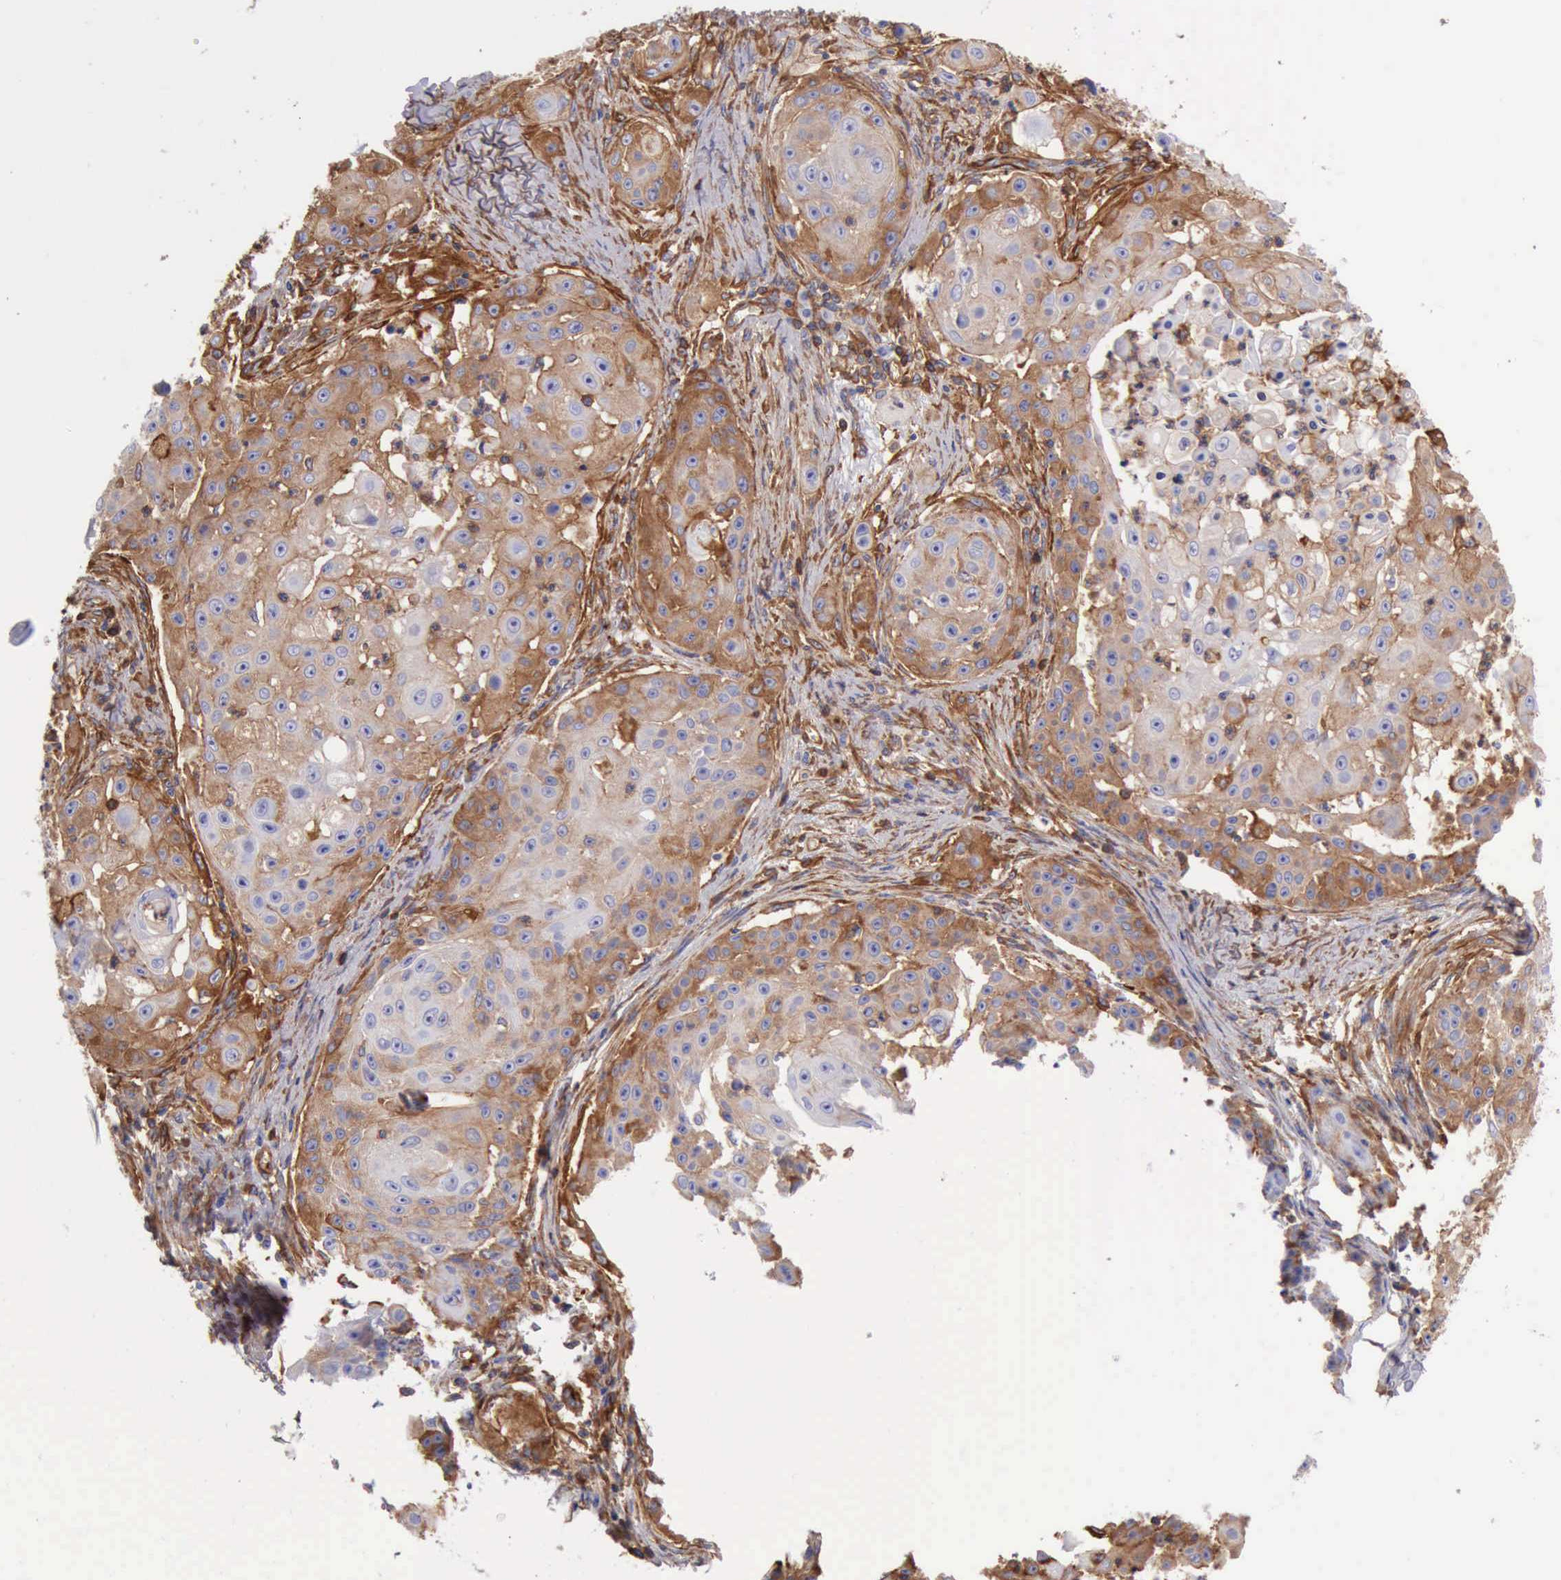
{"staining": {"intensity": "moderate", "quantity": ">75%", "location": "cytoplasmic/membranous"}, "tissue": "skin cancer", "cell_type": "Tumor cells", "image_type": "cancer", "snomed": [{"axis": "morphology", "description": "Squamous cell carcinoma, NOS"}, {"axis": "topography", "description": "Skin"}], "caption": "Approximately >75% of tumor cells in skin cancer (squamous cell carcinoma) exhibit moderate cytoplasmic/membranous protein positivity as visualized by brown immunohistochemical staining.", "gene": "FLNA", "patient": {"sex": "female", "age": 57}}